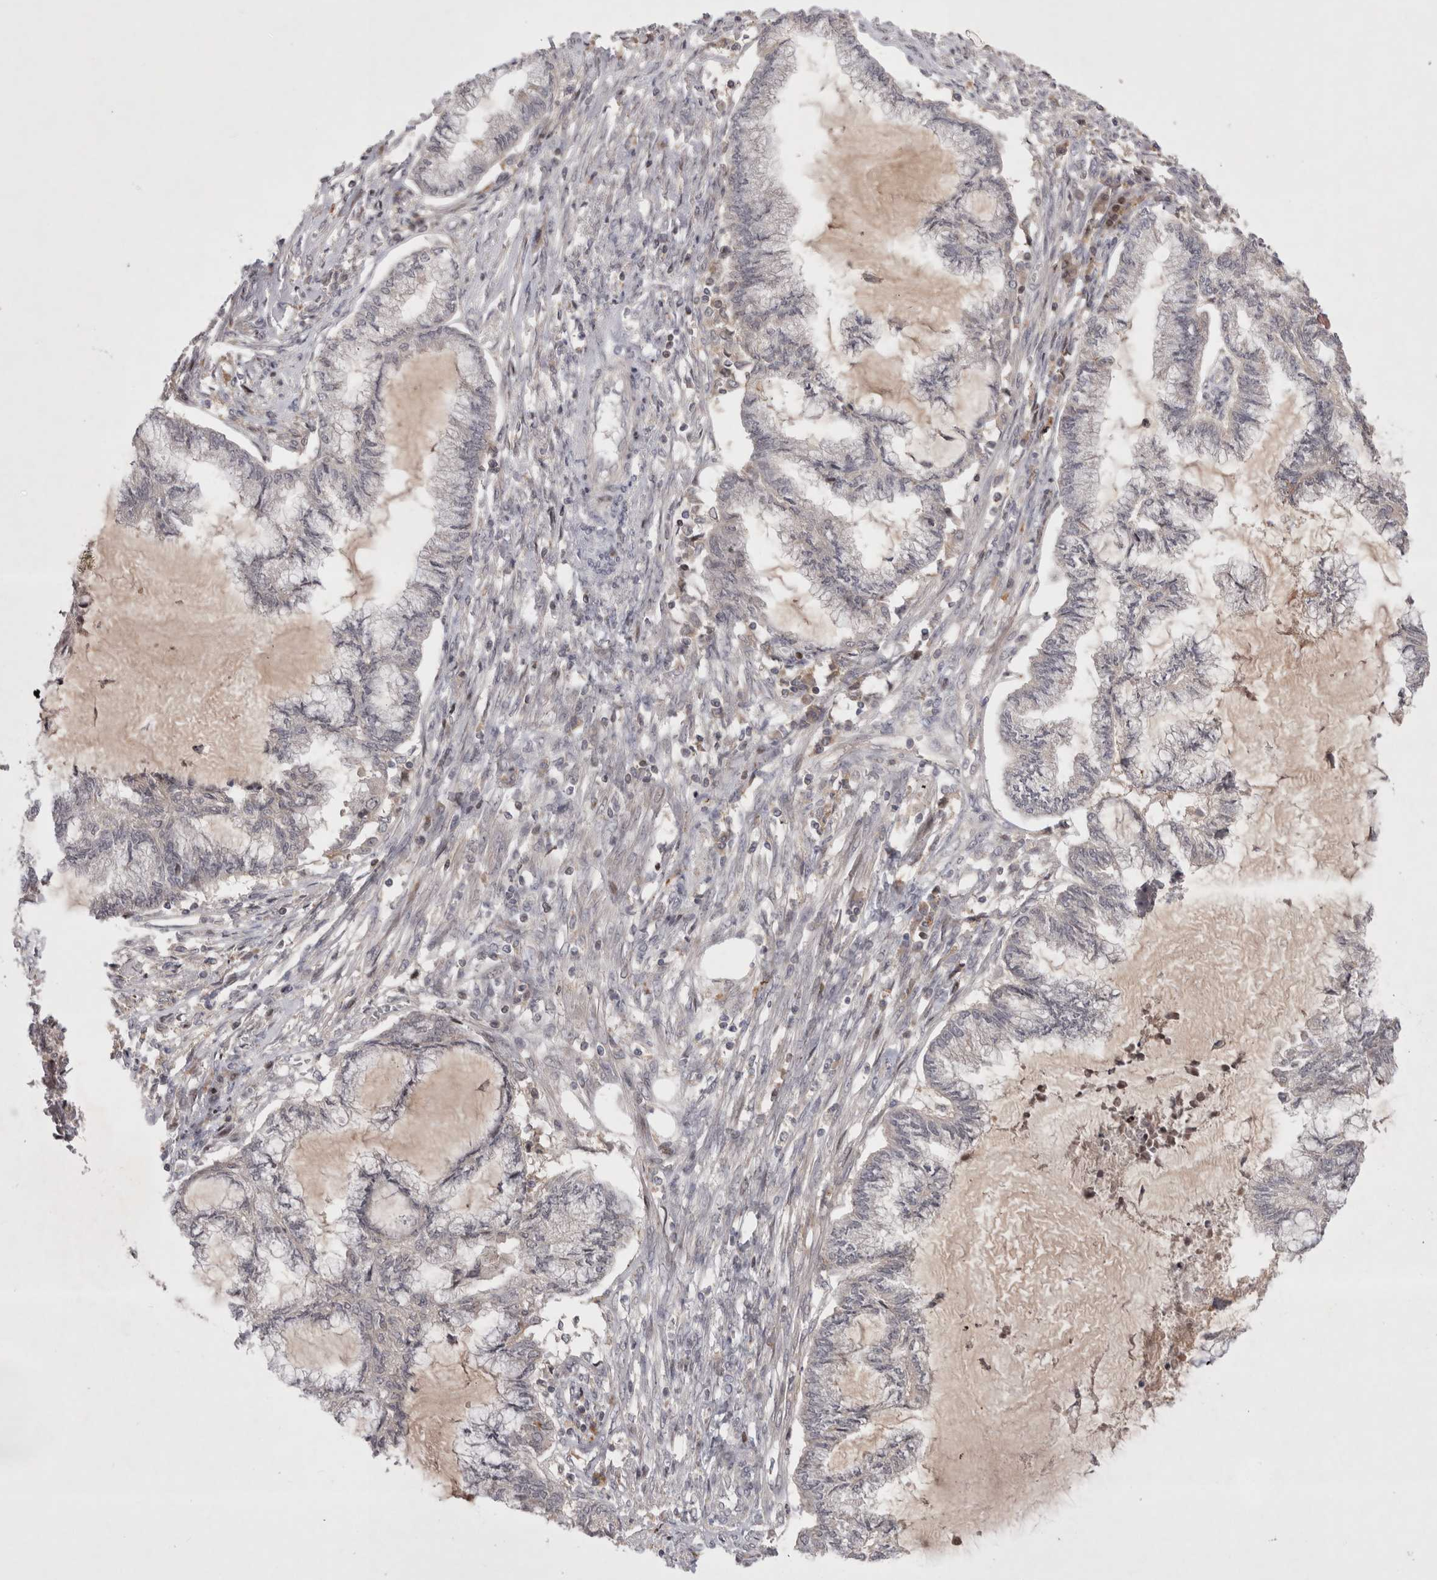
{"staining": {"intensity": "negative", "quantity": "none", "location": "none"}, "tissue": "endometrial cancer", "cell_type": "Tumor cells", "image_type": "cancer", "snomed": [{"axis": "morphology", "description": "Adenocarcinoma, NOS"}, {"axis": "topography", "description": "Endometrium"}], "caption": "A histopathology image of adenocarcinoma (endometrial) stained for a protein exhibits no brown staining in tumor cells.", "gene": "PLEKHM1", "patient": {"sex": "female", "age": 86}}